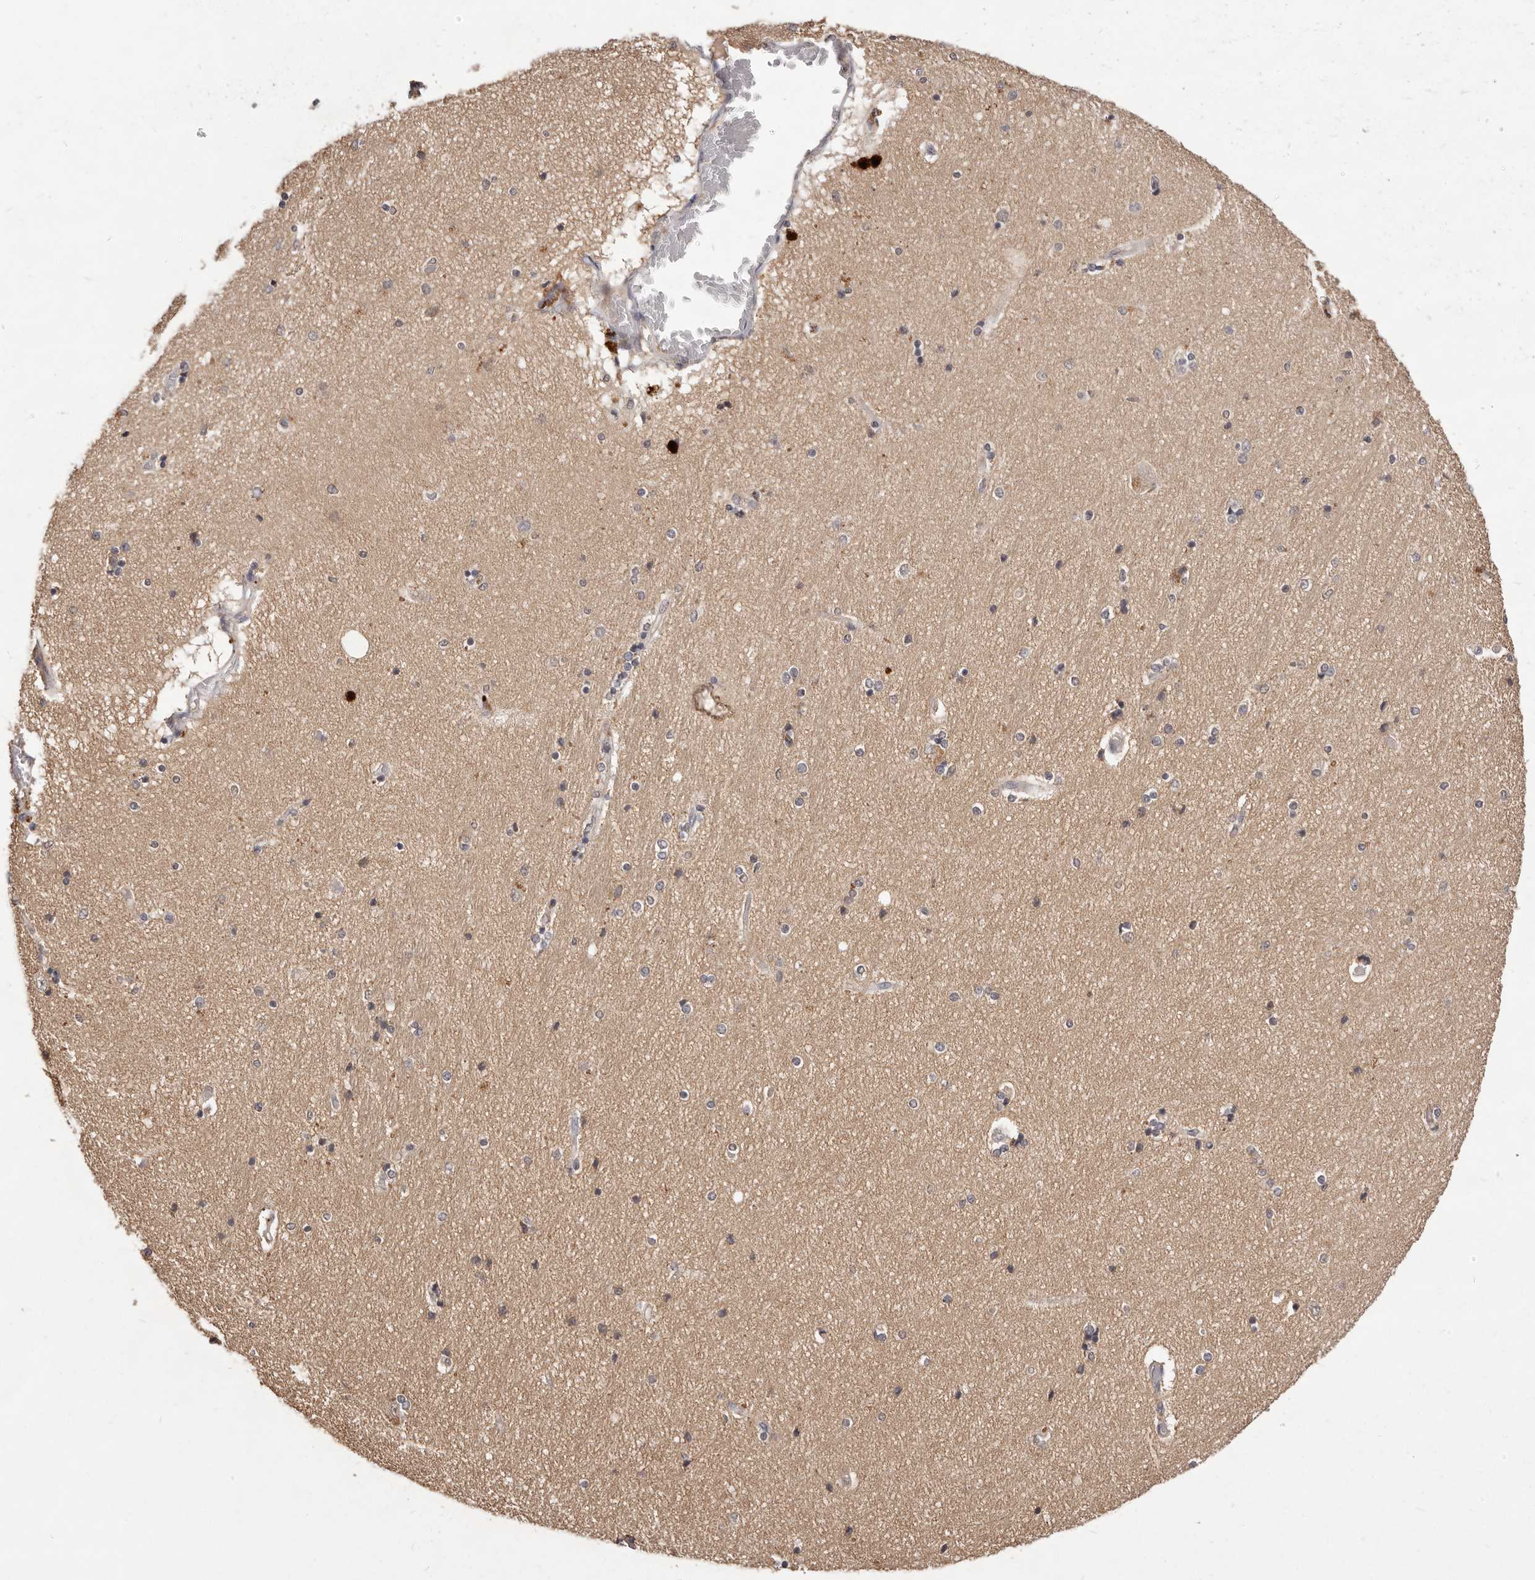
{"staining": {"intensity": "weak", "quantity": "<25%", "location": "cytoplasmic/membranous"}, "tissue": "hippocampus", "cell_type": "Glial cells", "image_type": "normal", "snomed": [{"axis": "morphology", "description": "Normal tissue, NOS"}, {"axis": "topography", "description": "Hippocampus"}], "caption": "A high-resolution micrograph shows IHC staining of unremarkable hippocampus, which reveals no significant expression in glial cells.", "gene": "TSPAN13", "patient": {"sex": "female", "age": 54}}